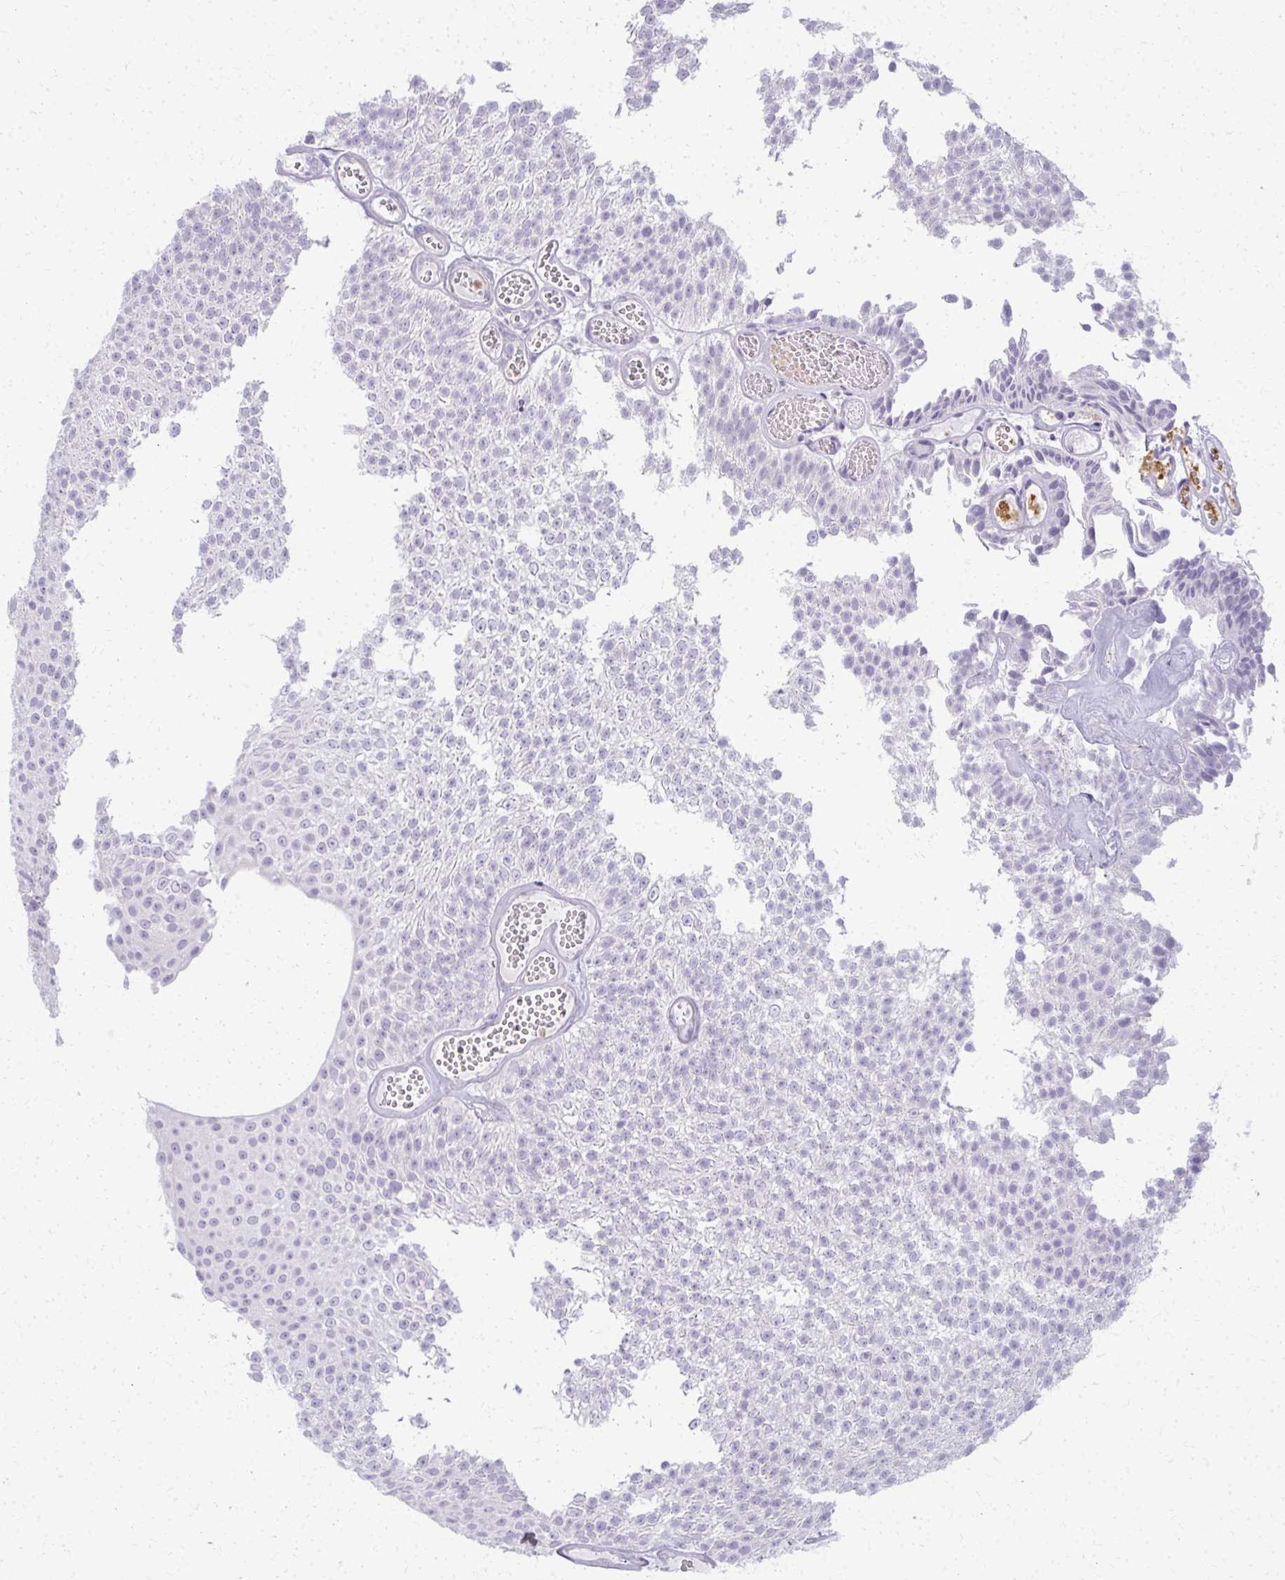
{"staining": {"intensity": "negative", "quantity": "none", "location": "none"}, "tissue": "urothelial cancer", "cell_type": "Tumor cells", "image_type": "cancer", "snomed": [{"axis": "morphology", "description": "Urothelial carcinoma, Low grade"}, {"axis": "topography", "description": "Urinary bladder"}], "caption": "A high-resolution micrograph shows immunohistochemistry (IHC) staining of low-grade urothelial carcinoma, which displays no significant positivity in tumor cells. (IHC, brightfield microscopy, high magnification).", "gene": "CA3", "patient": {"sex": "male", "age": 82}}